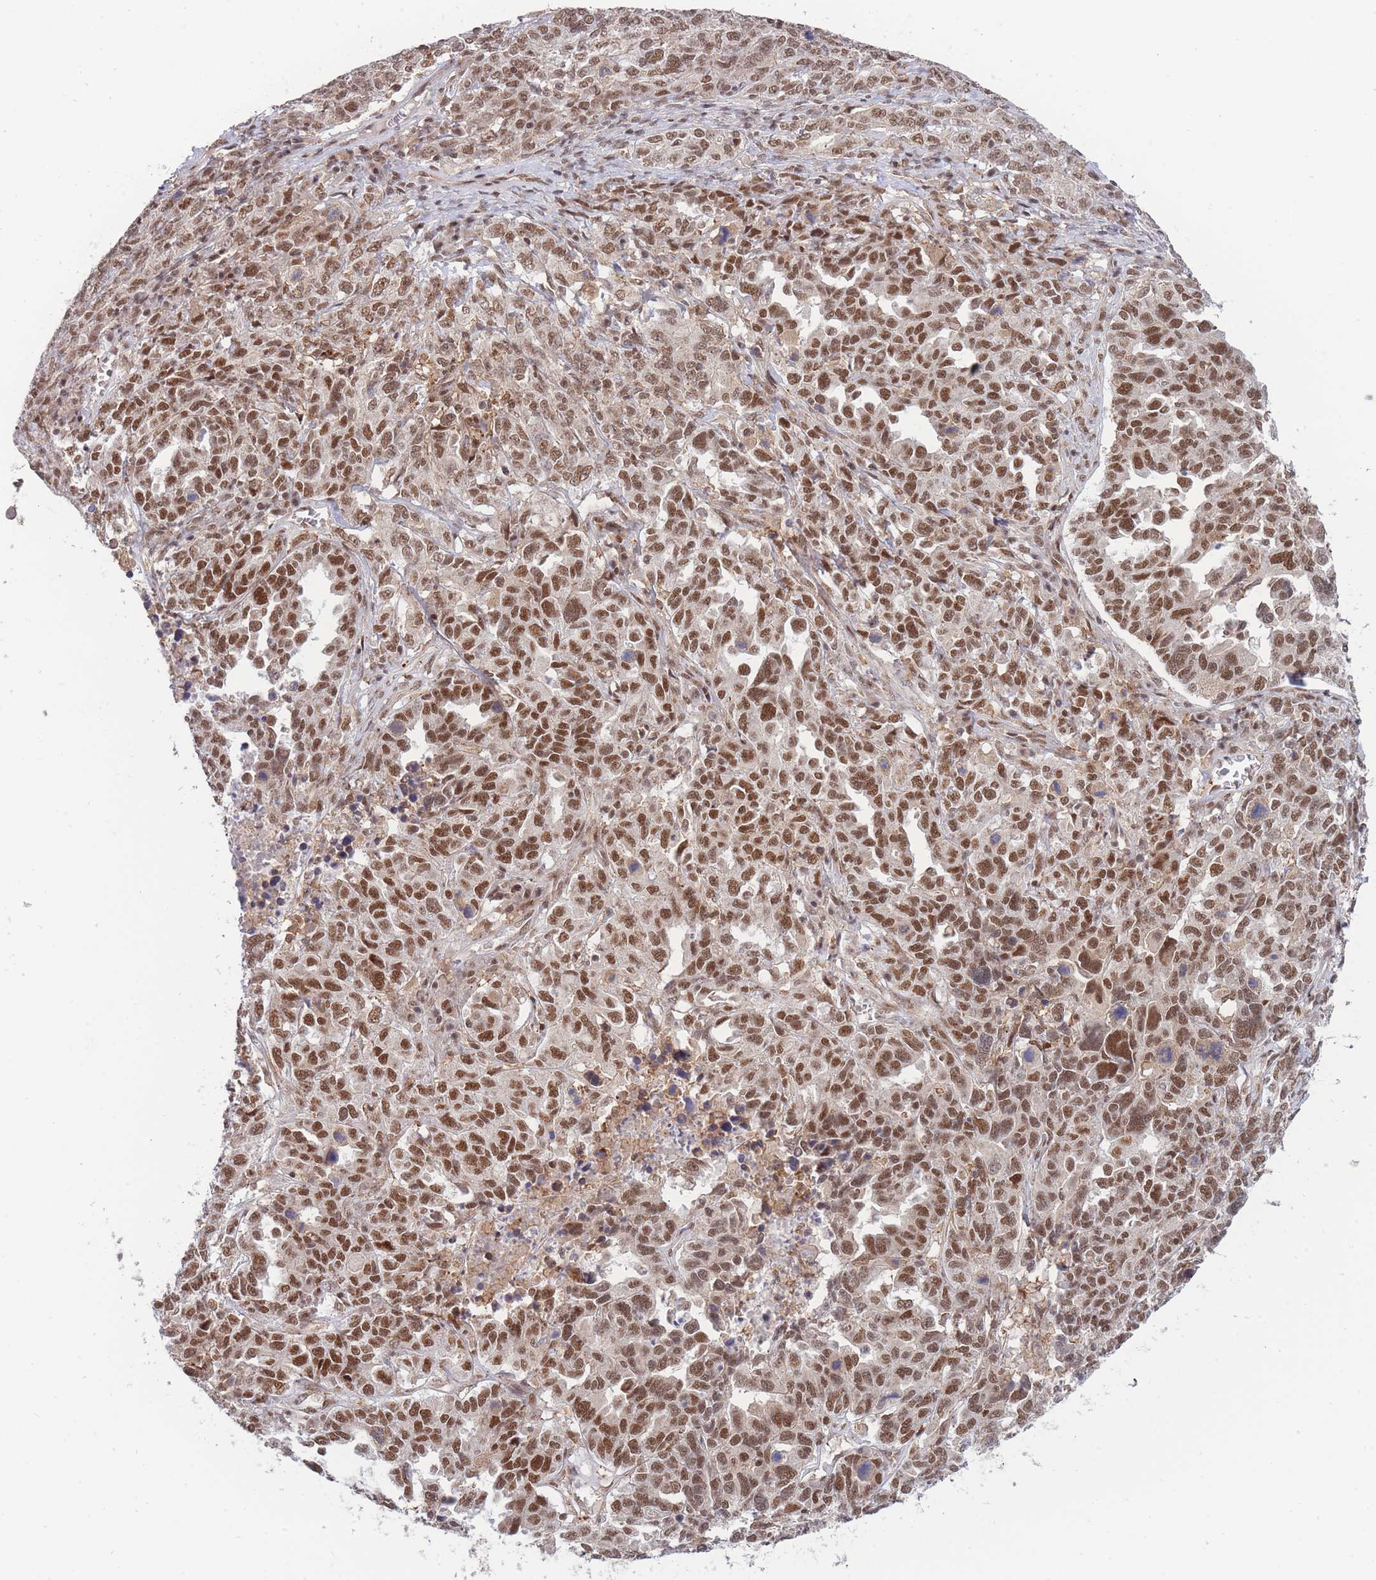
{"staining": {"intensity": "strong", "quantity": ">75%", "location": "nuclear"}, "tissue": "ovarian cancer", "cell_type": "Tumor cells", "image_type": "cancer", "snomed": [{"axis": "morphology", "description": "Carcinoma, endometroid"}, {"axis": "topography", "description": "Ovary"}], "caption": "Strong nuclear expression for a protein is identified in approximately >75% of tumor cells of ovarian endometroid carcinoma using immunohistochemistry (IHC).", "gene": "BOD1L1", "patient": {"sex": "female", "age": 62}}